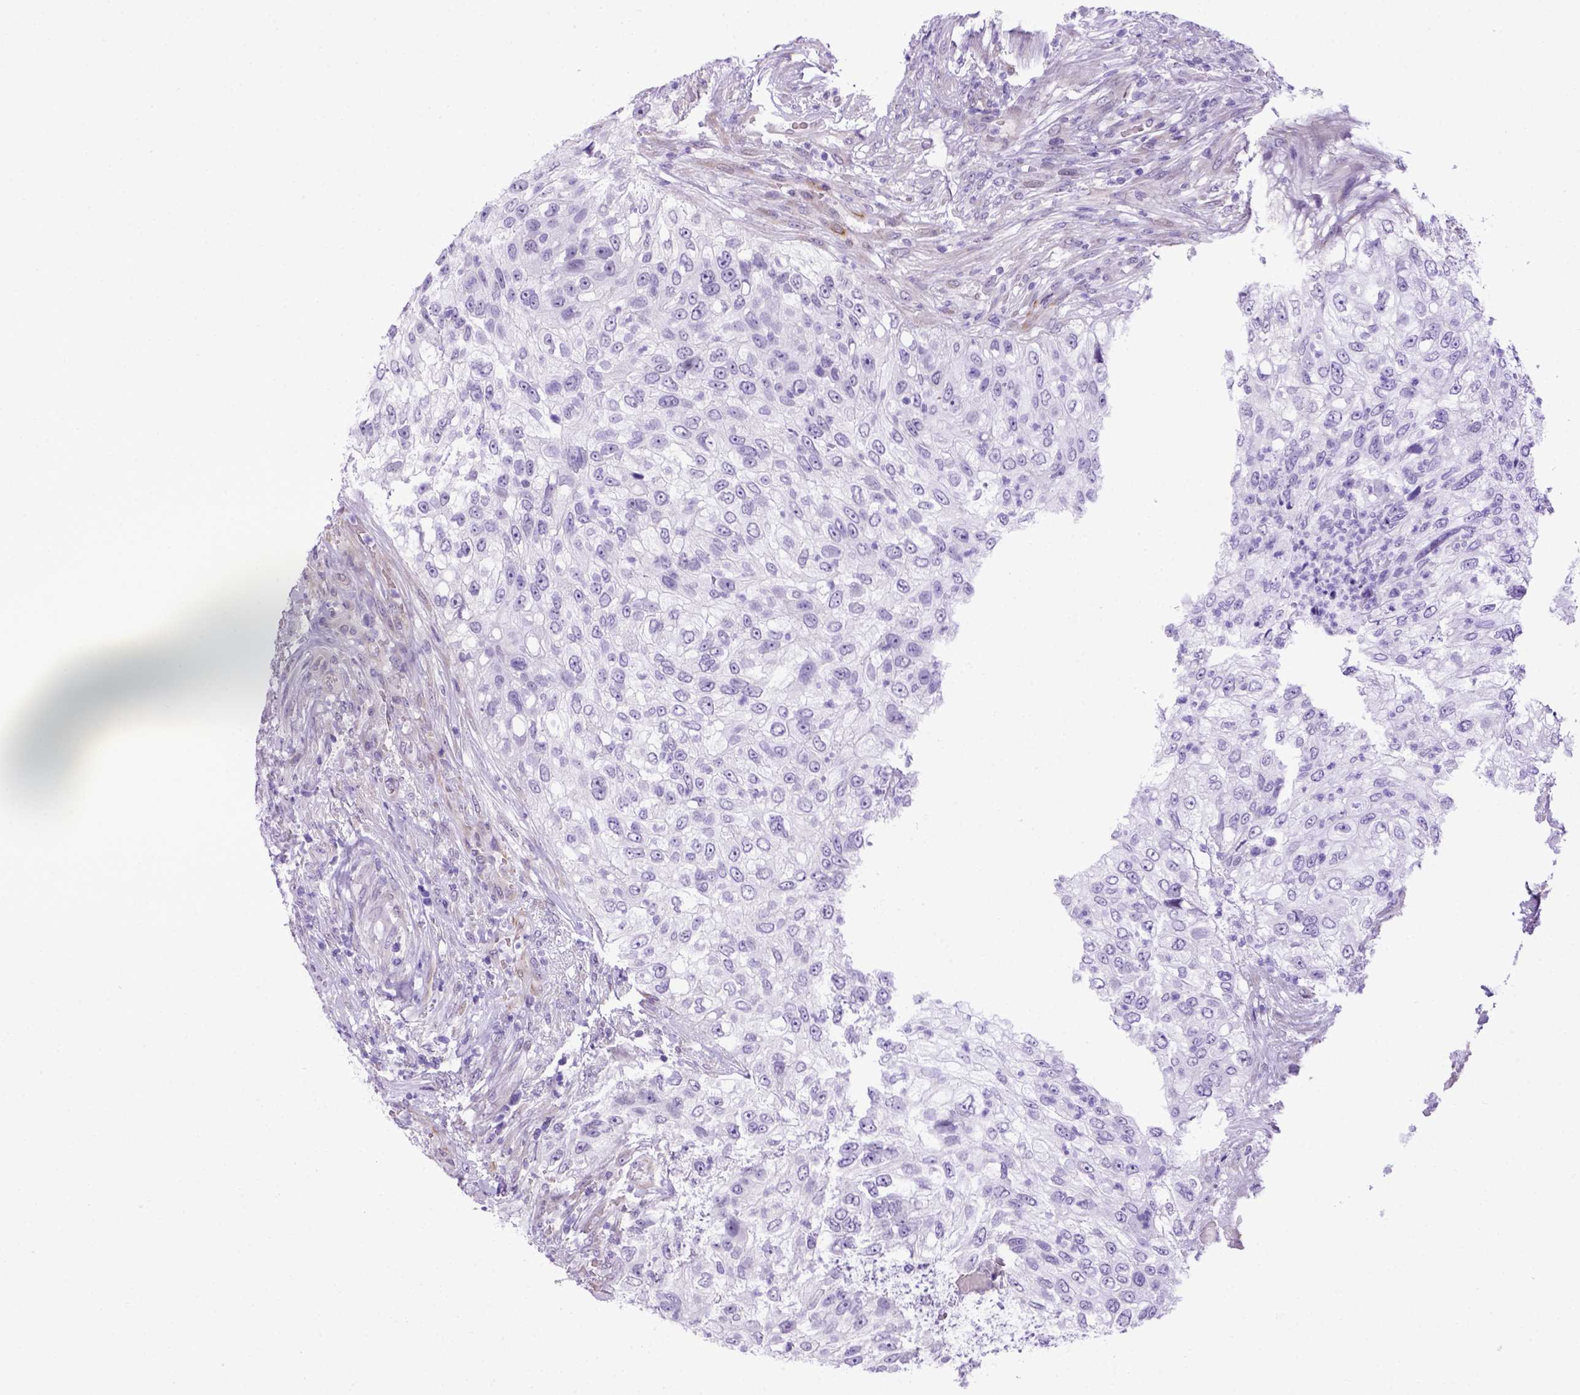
{"staining": {"intensity": "negative", "quantity": "none", "location": "none"}, "tissue": "urothelial cancer", "cell_type": "Tumor cells", "image_type": "cancer", "snomed": [{"axis": "morphology", "description": "Urothelial carcinoma, High grade"}, {"axis": "topography", "description": "Urinary bladder"}], "caption": "An image of high-grade urothelial carcinoma stained for a protein reveals no brown staining in tumor cells.", "gene": "ADAM12", "patient": {"sex": "female", "age": 60}}